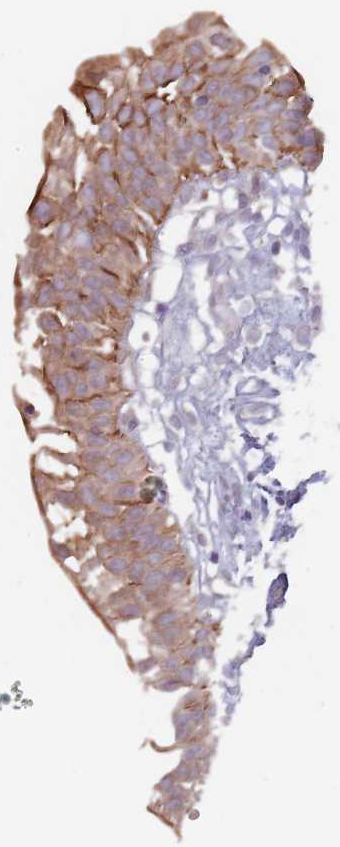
{"staining": {"intensity": "moderate", "quantity": "25%-75%", "location": "cytoplasmic/membranous"}, "tissue": "urinary bladder", "cell_type": "Urothelial cells", "image_type": "normal", "snomed": [{"axis": "morphology", "description": "Normal tissue, NOS"}, {"axis": "topography", "description": "Urinary bladder"}], "caption": "Immunohistochemical staining of benign urinary bladder shows medium levels of moderate cytoplasmic/membranous staining in approximately 25%-75% of urothelial cells.", "gene": "ADAL", "patient": {"sex": "male", "age": 51}}